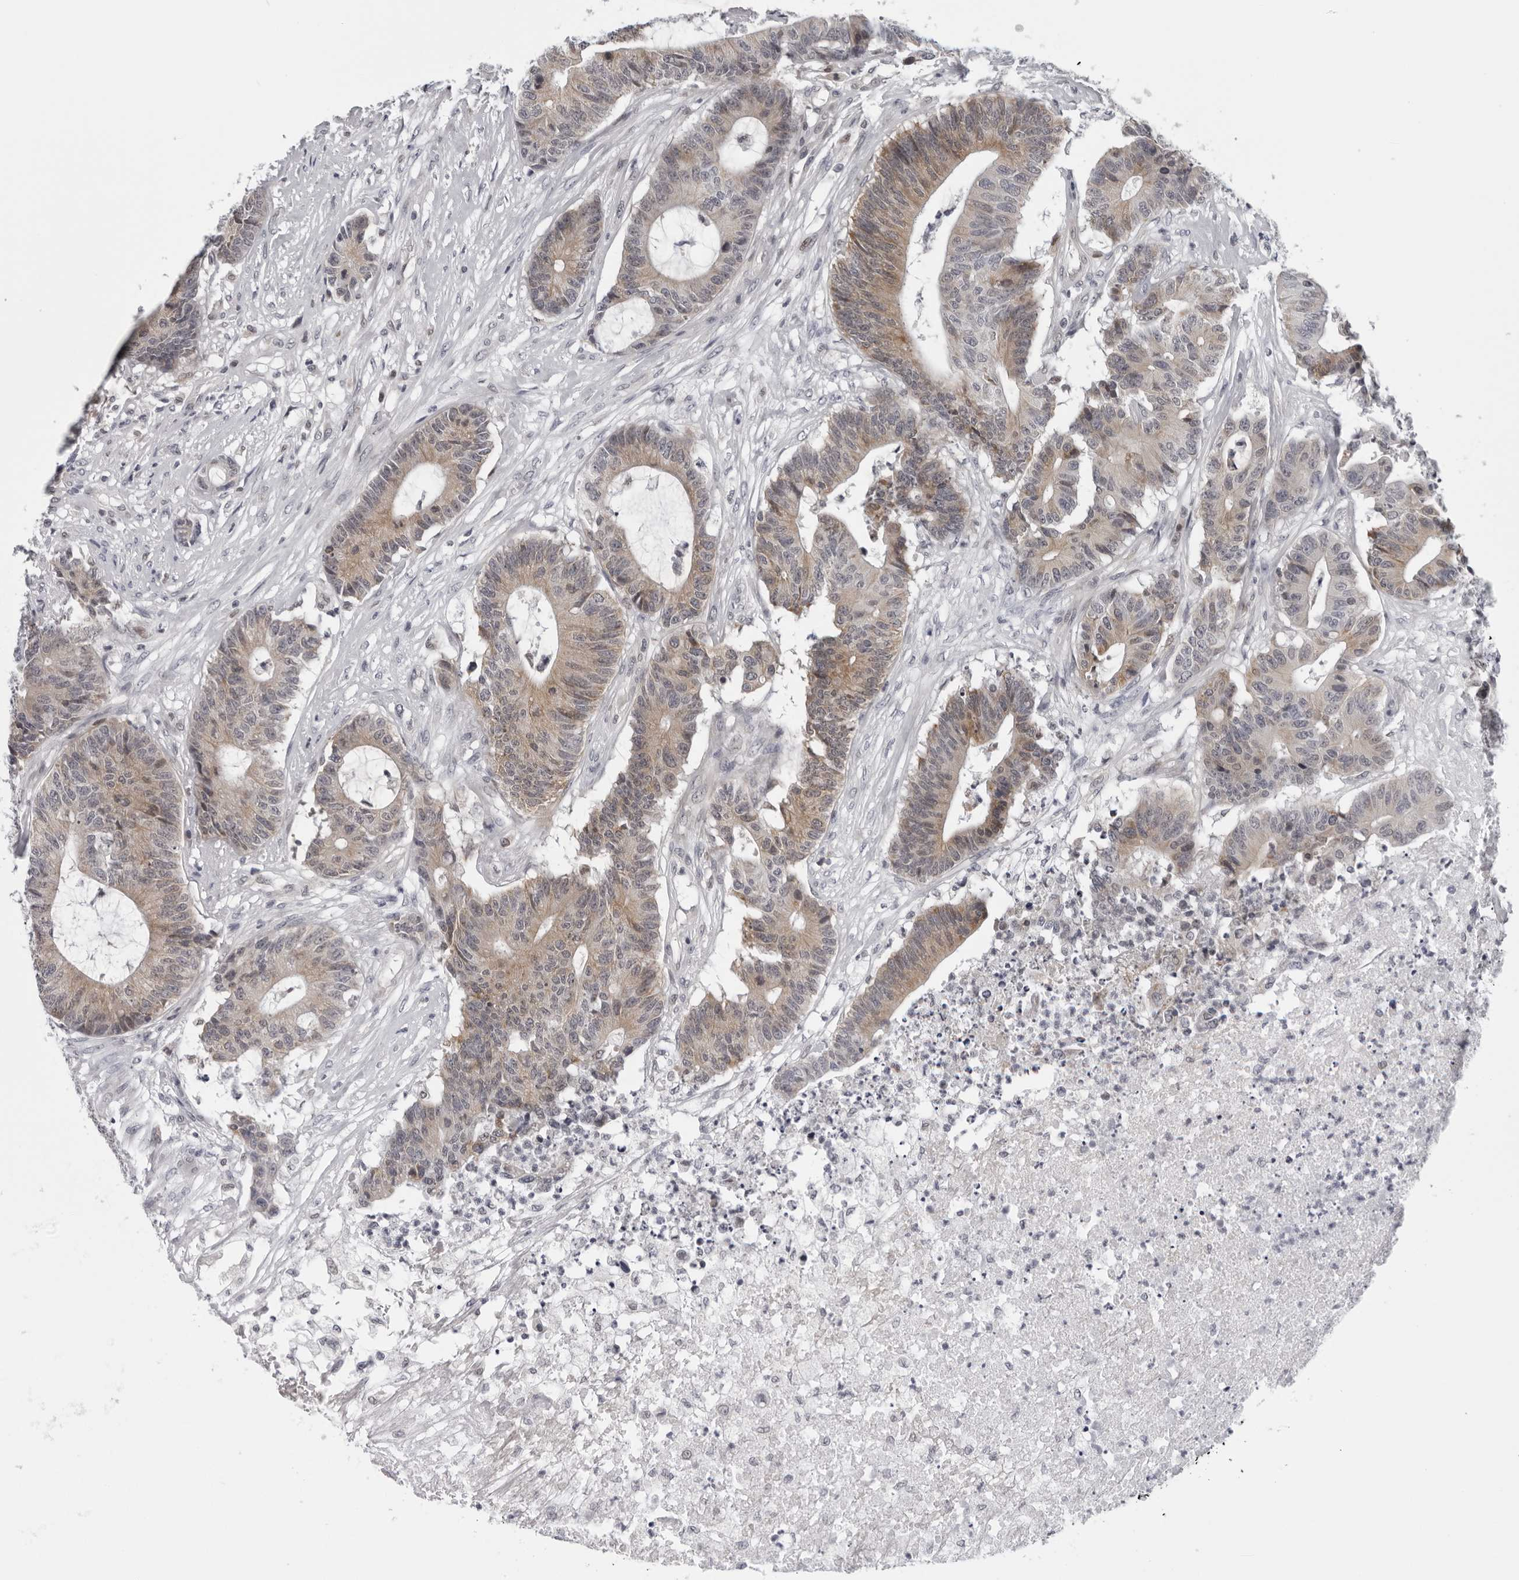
{"staining": {"intensity": "weak", "quantity": ">75%", "location": "cytoplasmic/membranous"}, "tissue": "colorectal cancer", "cell_type": "Tumor cells", "image_type": "cancer", "snomed": [{"axis": "morphology", "description": "Adenocarcinoma, NOS"}, {"axis": "topography", "description": "Colon"}], "caption": "Immunohistochemistry (IHC) staining of colorectal cancer (adenocarcinoma), which displays low levels of weak cytoplasmic/membranous expression in approximately >75% of tumor cells indicating weak cytoplasmic/membranous protein positivity. The staining was performed using DAB (3,3'-diaminobenzidine) (brown) for protein detection and nuclei were counterstained in hematoxylin (blue).", "gene": "CPT2", "patient": {"sex": "female", "age": 84}}